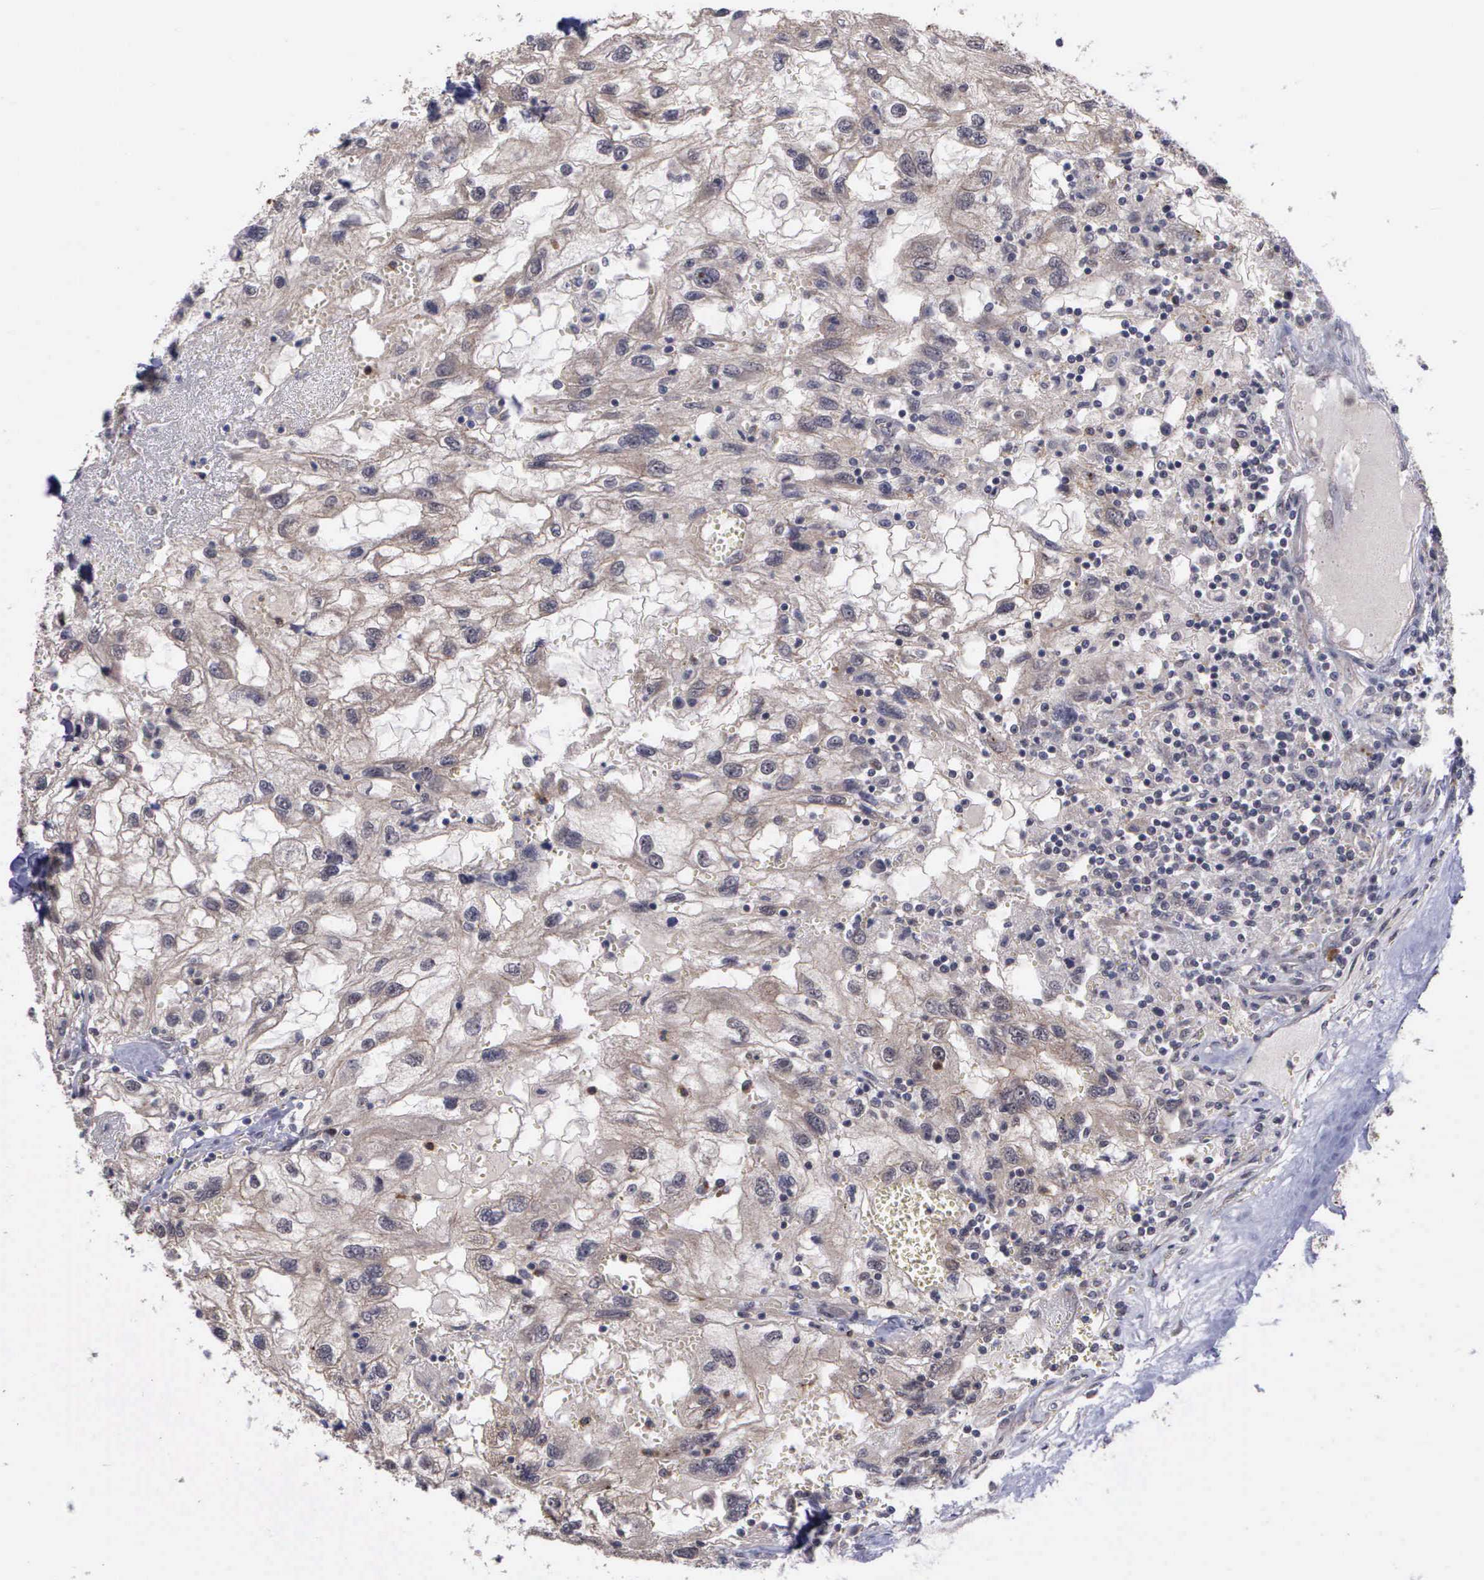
{"staining": {"intensity": "weak", "quantity": "25%-75%", "location": "cytoplasmic/membranous"}, "tissue": "renal cancer", "cell_type": "Tumor cells", "image_type": "cancer", "snomed": [{"axis": "morphology", "description": "Normal tissue, NOS"}, {"axis": "morphology", "description": "Adenocarcinoma, NOS"}, {"axis": "topography", "description": "Kidney"}], "caption": "About 25%-75% of tumor cells in adenocarcinoma (renal) display weak cytoplasmic/membranous protein expression as visualized by brown immunohistochemical staining.", "gene": "MAP3K9", "patient": {"sex": "male", "age": 71}}